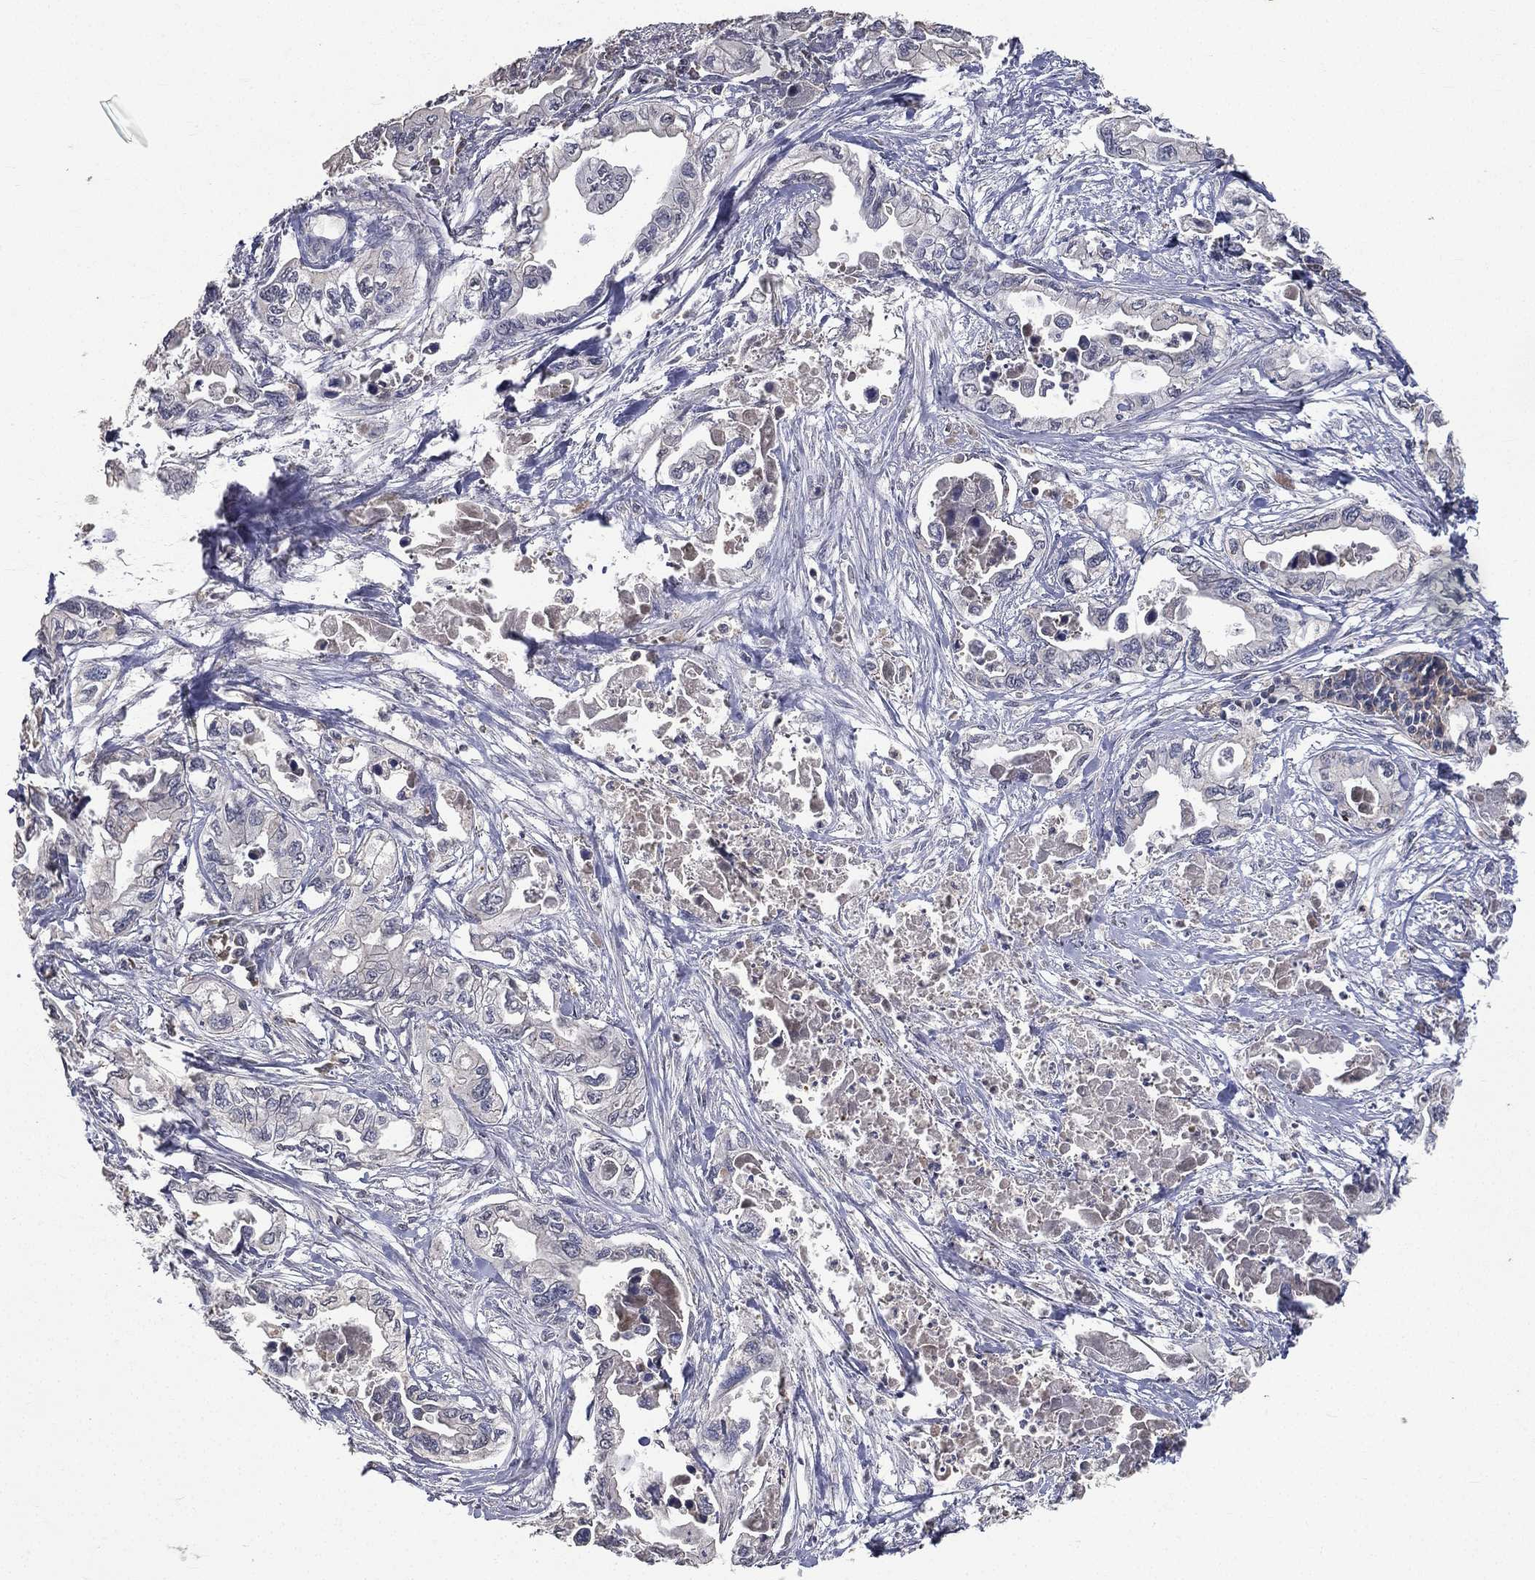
{"staining": {"intensity": "negative", "quantity": "none", "location": "none"}, "tissue": "pancreatic cancer", "cell_type": "Tumor cells", "image_type": "cancer", "snomed": [{"axis": "morphology", "description": "Adenocarcinoma, NOS"}, {"axis": "topography", "description": "Pancreas"}], "caption": "High magnification brightfield microscopy of pancreatic adenocarcinoma stained with DAB (brown) and counterstained with hematoxylin (blue): tumor cells show no significant positivity.", "gene": "SNAP25", "patient": {"sex": "male", "age": 68}}